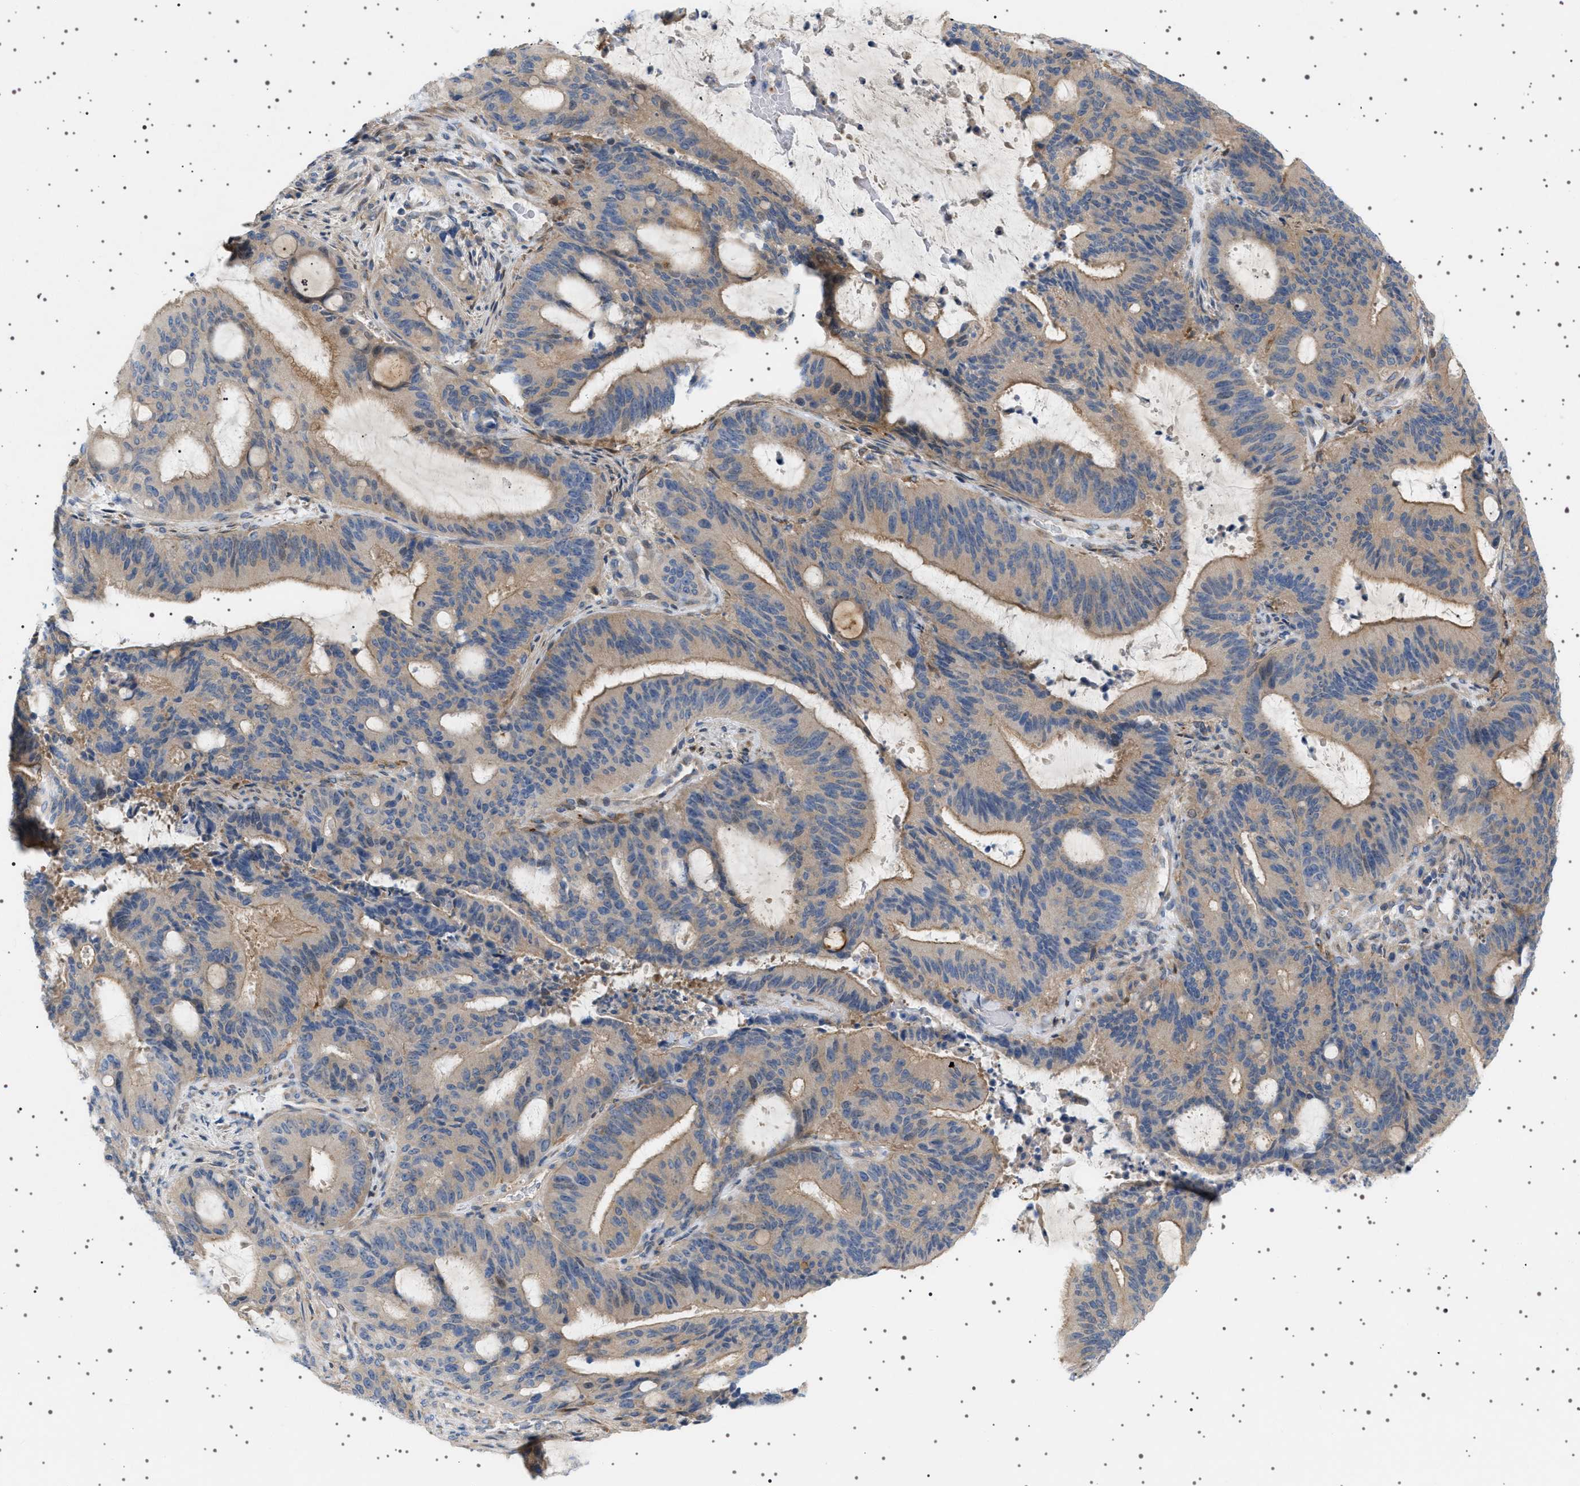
{"staining": {"intensity": "weak", "quantity": ">75%", "location": "cytoplasmic/membranous"}, "tissue": "liver cancer", "cell_type": "Tumor cells", "image_type": "cancer", "snomed": [{"axis": "morphology", "description": "Normal tissue, NOS"}, {"axis": "morphology", "description": "Cholangiocarcinoma"}, {"axis": "topography", "description": "Liver"}, {"axis": "topography", "description": "Peripheral nerve tissue"}], "caption": "An image of human cholangiocarcinoma (liver) stained for a protein reveals weak cytoplasmic/membranous brown staining in tumor cells.", "gene": "ADCY10", "patient": {"sex": "female", "age": 73}}